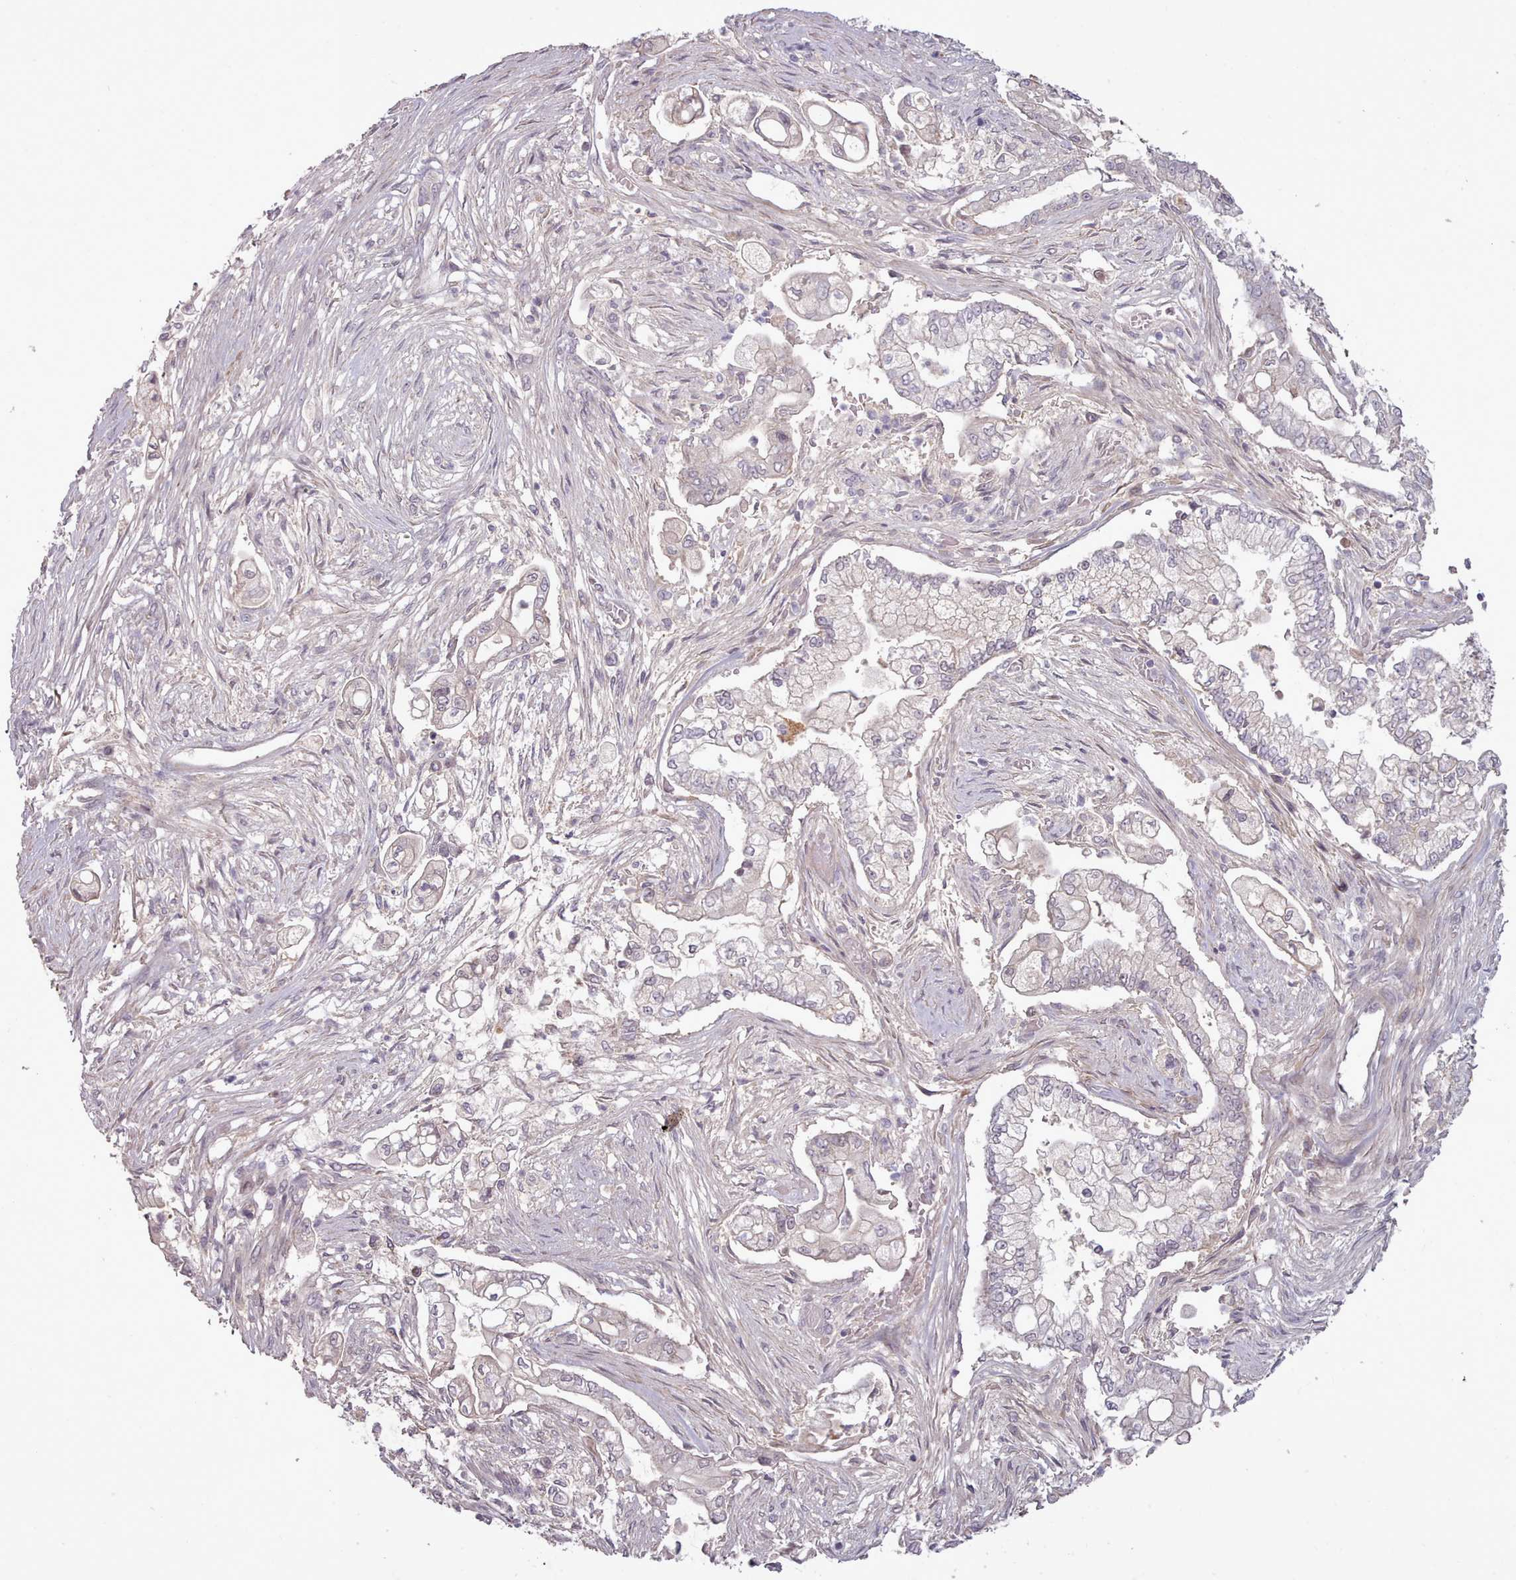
{"staining": {"intensity": "weak", "quantity": "<25%", "location": "cytoplasmic/membranous"}, "tissue": "pancreatic cancer", "cell_type": "Tumor cells", "image_type": "cancer", "snomed": [{"axis": "morphology", "description": "Adenocarcinoma, NOS"}, {"axis": "topography", "description": "Pancreas"}], "caption": "Immunohistochemistry (IHC) of pancreatic cancer shows no expression in tumor cells. Nuclei are stained in blue.", "gene": "LEFTY2", "patient": {"sex": "female", "age": 69}}